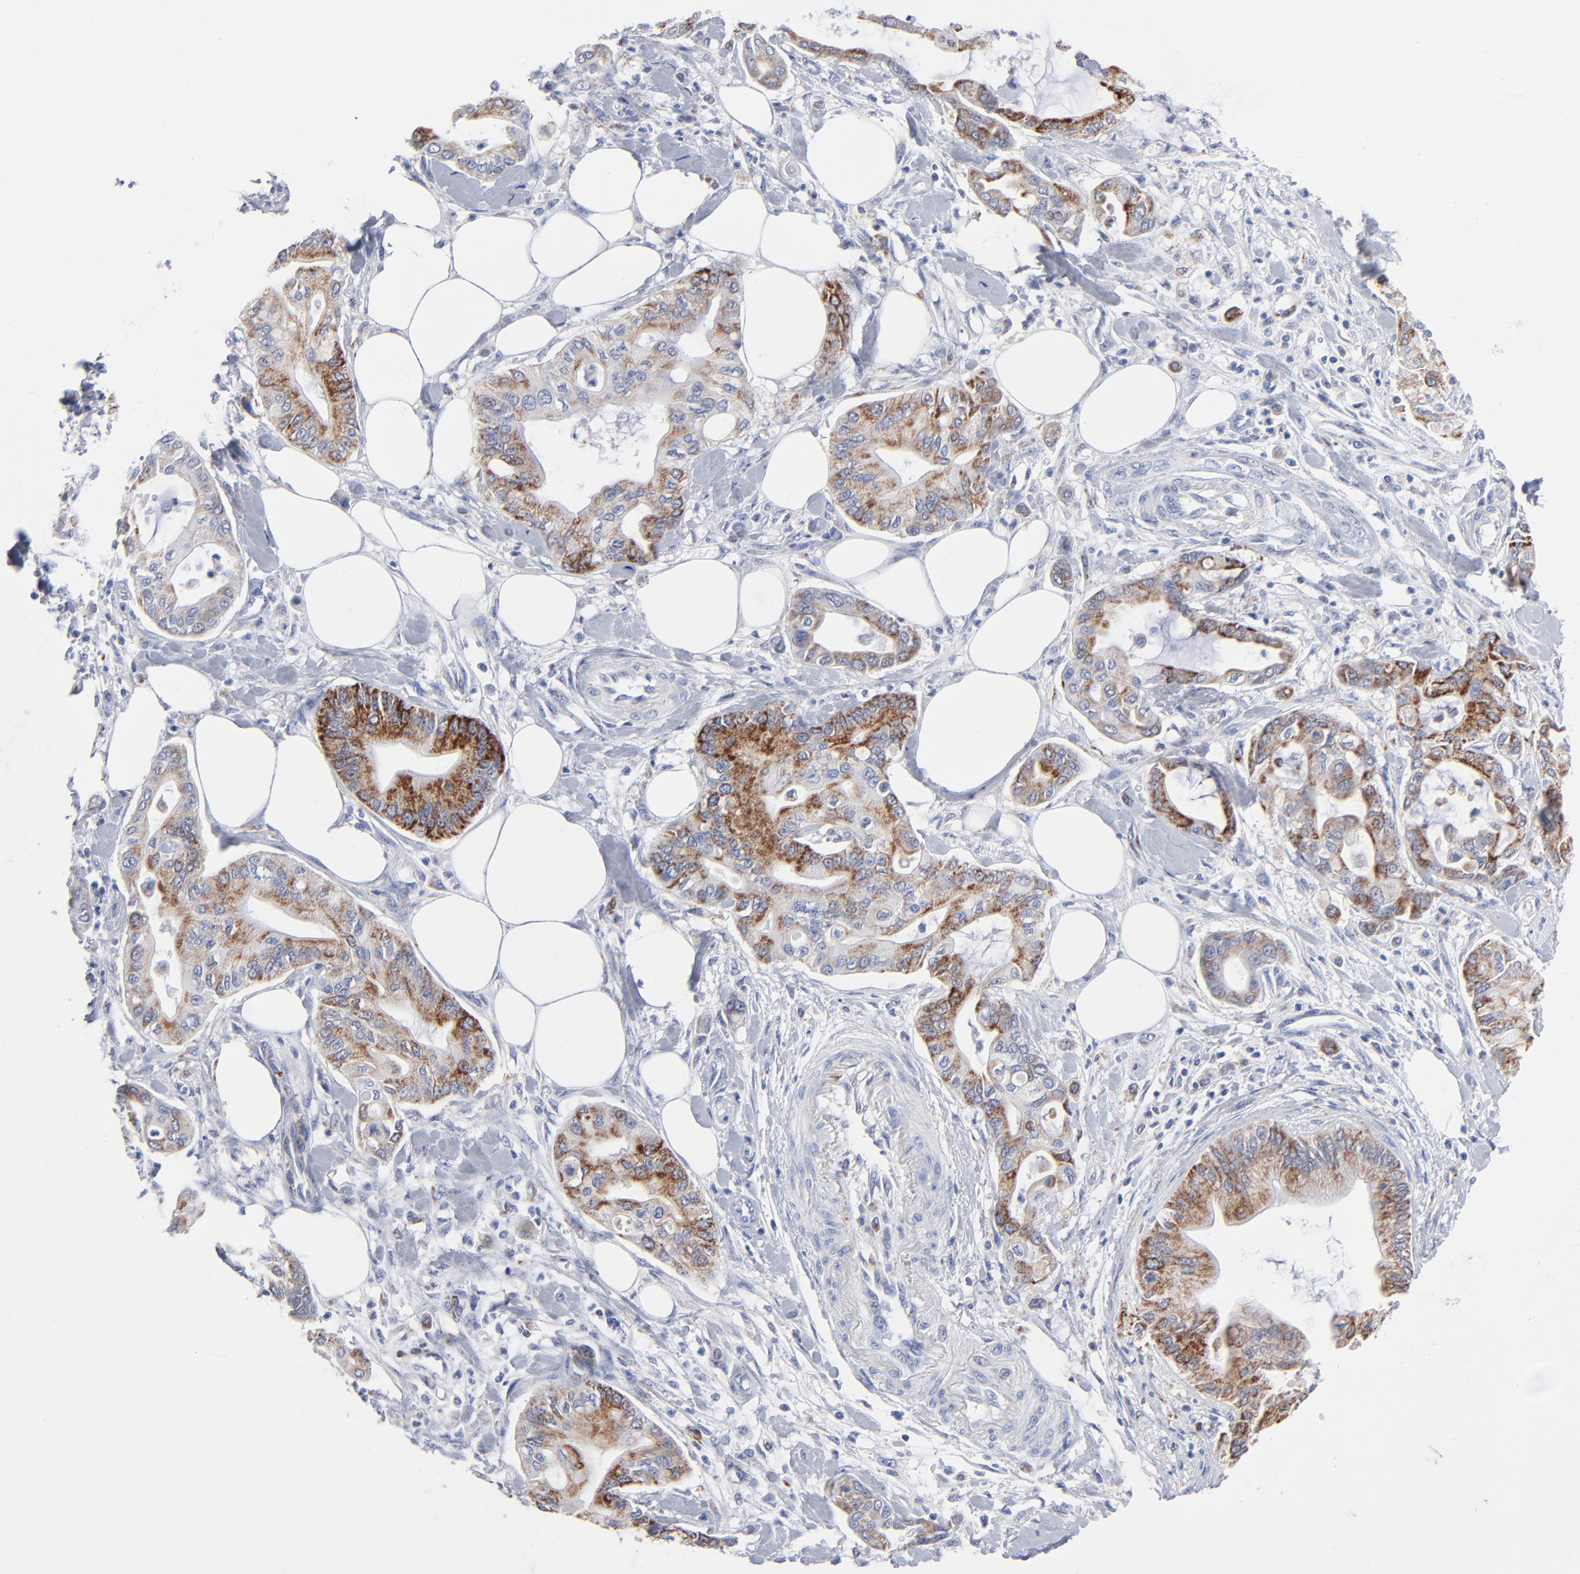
{"staining": {"intensity": "moderate", "quantity": ">75%", "location": "cytoplasmic/membranous"}, "tissue": "pancreatic cancer", "cell_type": "Tumor cells", "image_type": "cancer", "snomed": [{"axis": "morphology", "description": "Adenocarcinoma, NOS"}, {"axis": "morphology", "description": "Adenocarcinoma, metastatic, NOS"}, {"axis": "topography", "description": "Lymph node"}, {"axis": "topography", "description": "Pancreas"}, {"axis": "topography", "description": "Duodenum"}], "caption": "This histopathology image shows immunohistochemistry (IHC) staining of human pancreatic cancer (metastatic adenocarcinoma), with medium moderate cytoplasmic/membranous staining in approximately >75% of tumor cells.", "gene": "CHCHD10", "patient": {"sex": "female", "age": 64}}